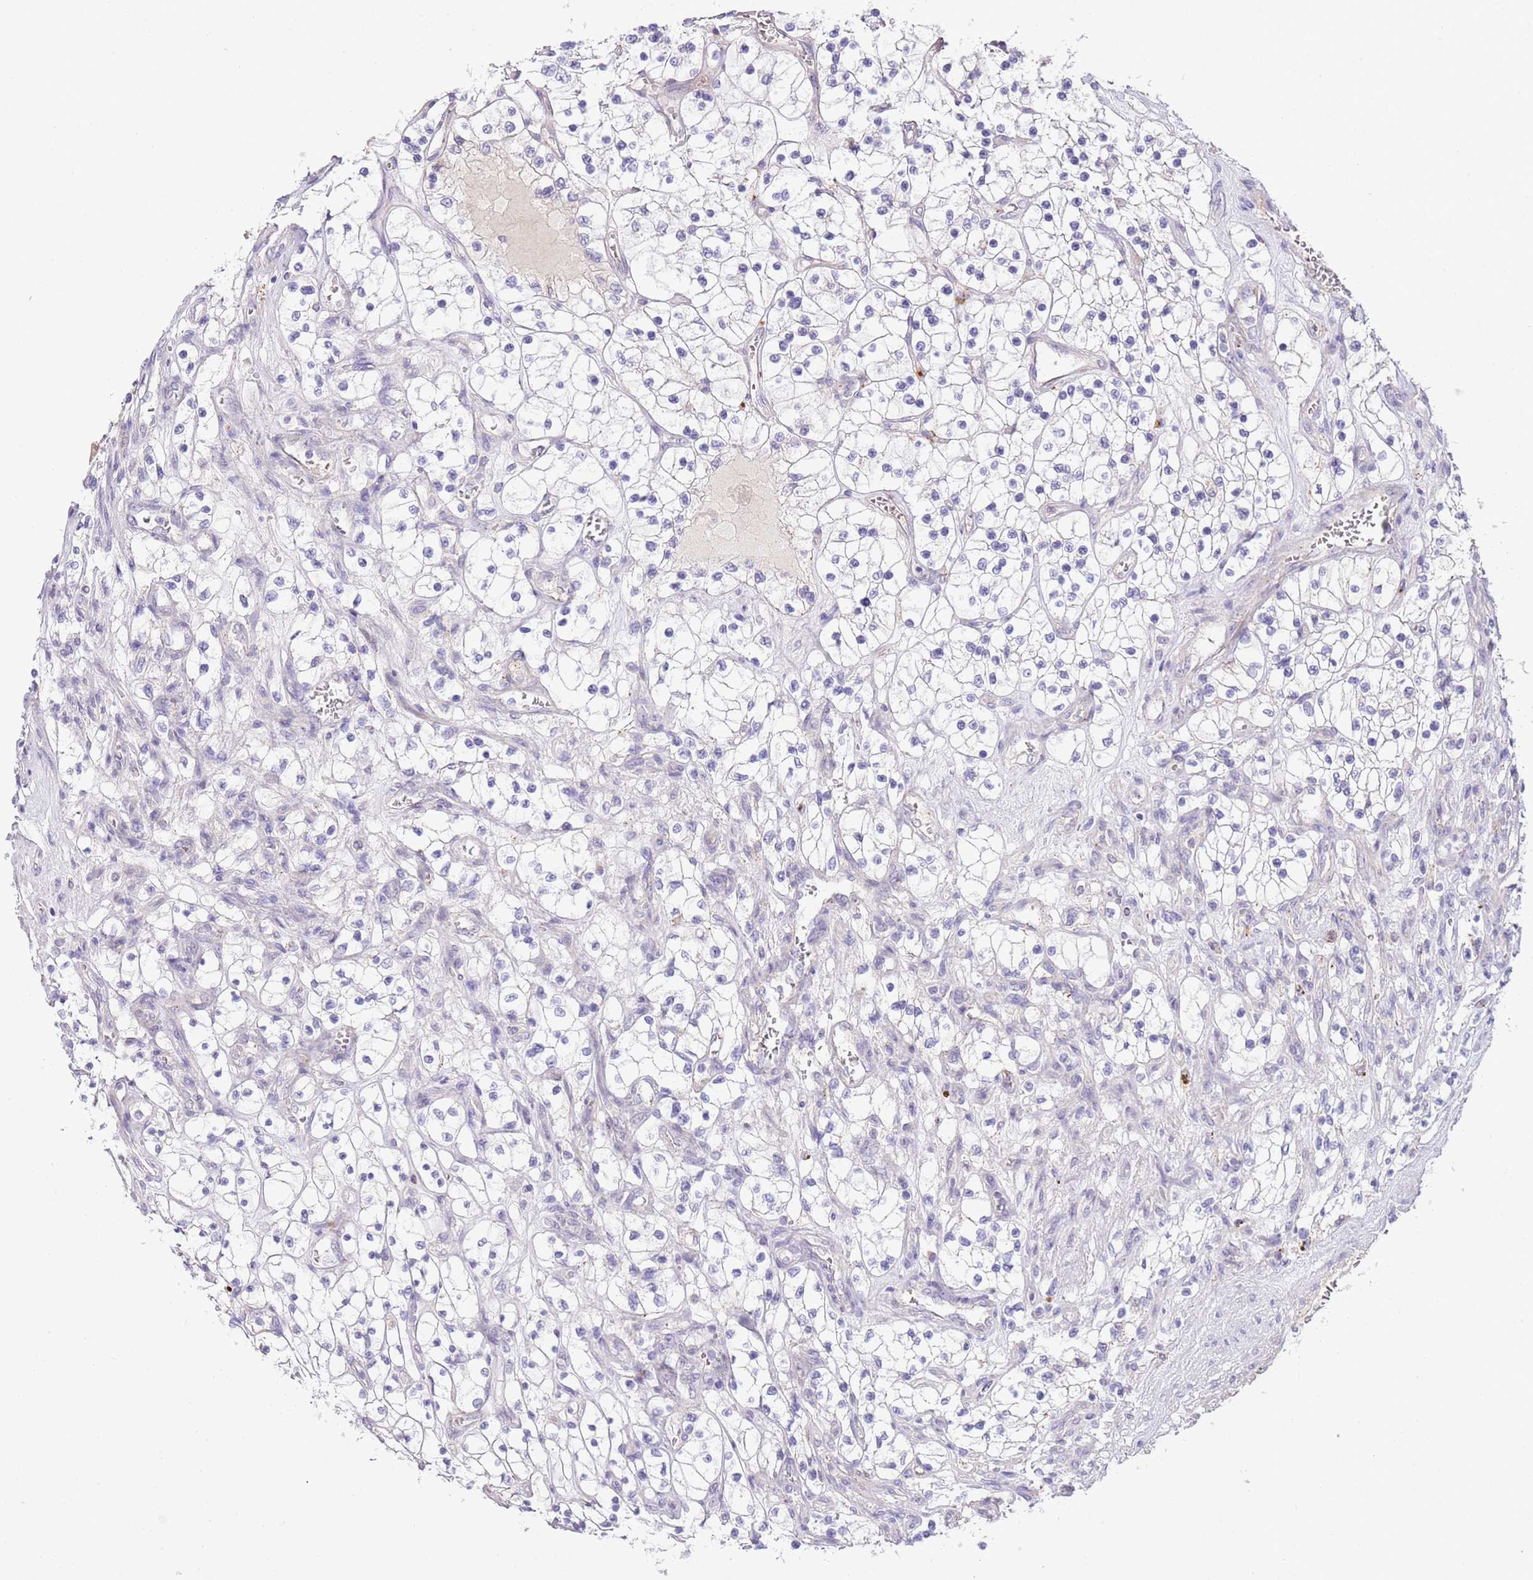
{"staining": {"intensity": "negative", "quantity": "none", "location": "none"}, "tissue": "renal cancer", "cell_type": "Tumor cells", "image_type": "cancer", "snomed": [{"axis": "morphology", "description": "Adenocarcinoma, NOS"}, {"axis": "topography", "description": "Kidney"}], "caption": "Immunohistochemical staining of renal adenocarcinoma shows no significant positivity in tumor cells.", "gene": "ABHD17A", "patient": {"sex": "female", "age": 69}}